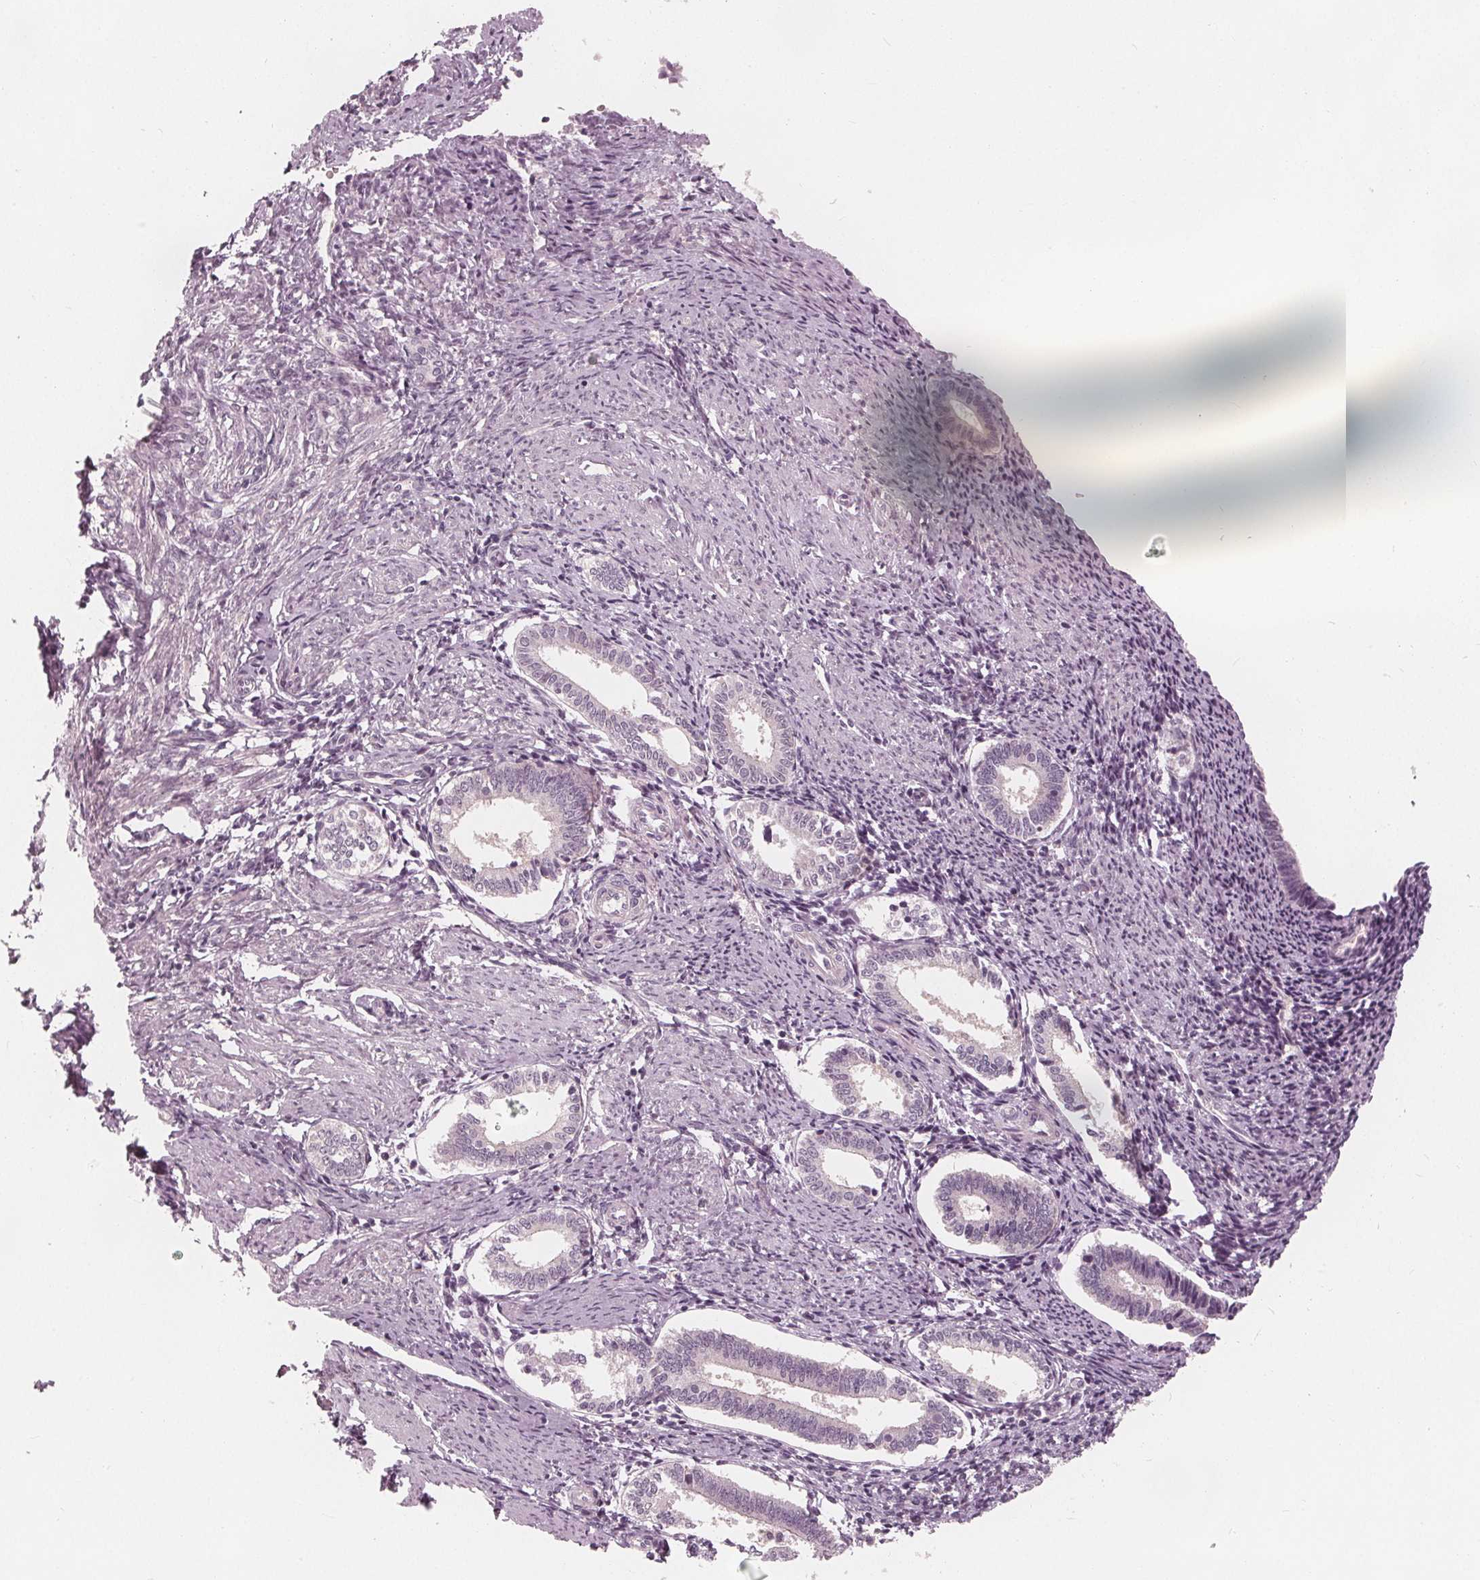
{"staining": {"intensity": "negative", "quantity": "none", "location": "none"}, "tissue": "endometrium", "cell_type": "Cells in endometrial stroma", "image_type": "normal", "snomed": [{"axis": "morphology", "description": "Normal tissue, NOS"}, {"axis": "topography", "description": "Endometrium"}], "caption": "This is a histopathology image of IHC staining of normal endometrium, which shows no positivity in cells in endometrial stroma. (DAB (3,3'-diaminobenzidine) immunohistochemistry (IHC) visualized using brightfield microscopy, high magnification).", "gene": "SAT2", "patient": {"sex": "female", "age": 41}}